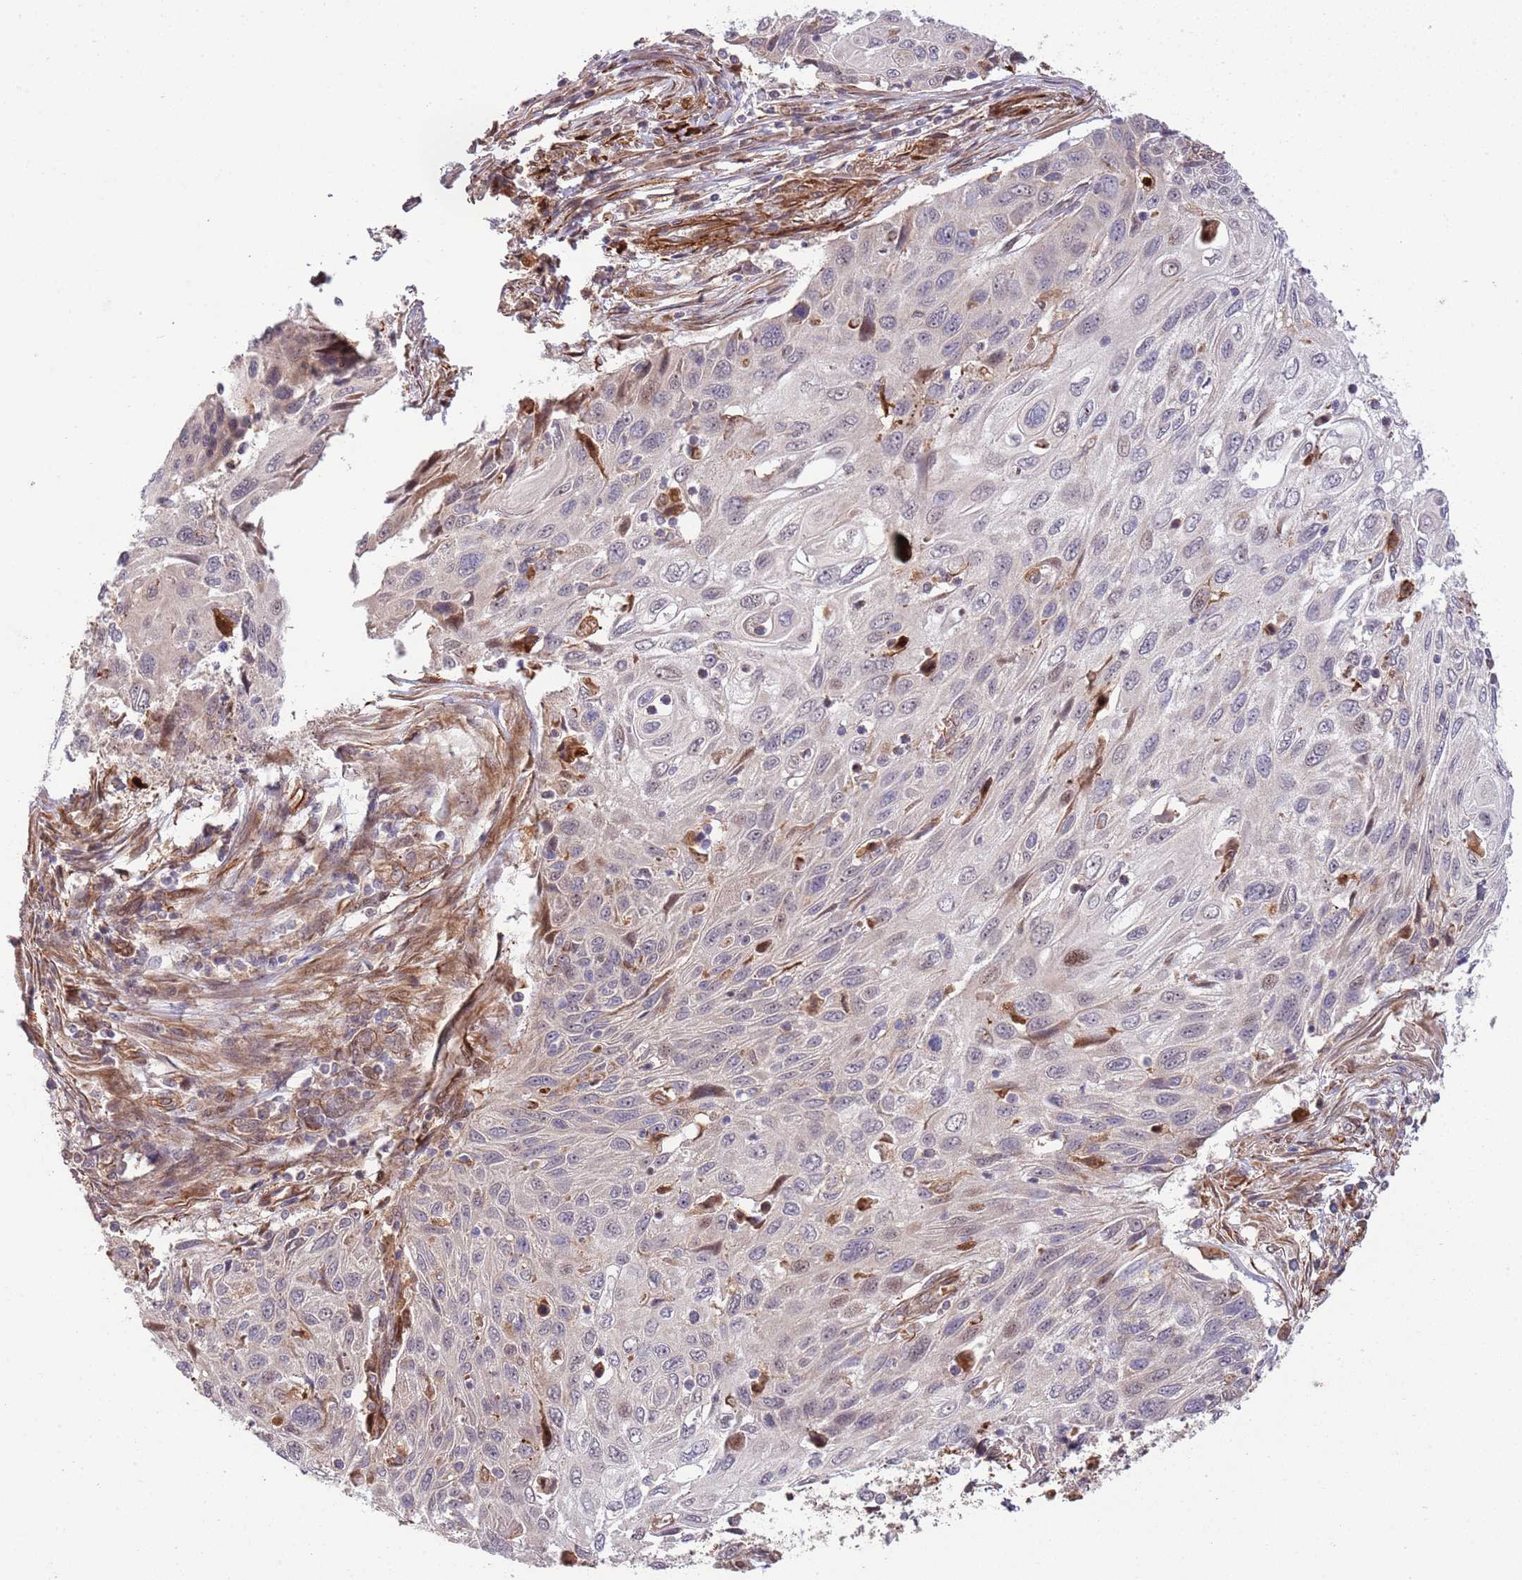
{"staining": {"intensity": "negative", "quantity": "none", "location": "none"}, "tissue": "cervical cancer", "cell_type": "Tumor cells", "image_type": "cancer", "snomed": [{"axis": "morphology", "description": "Squamous cell carcinoma, NOS"}, {"axis": "topography", "description": "Cervix"}], "caption": "Human squamous cell carcinoma (cervical) stained for a protein using immunohistochemistry (IHC) shows no positivity in tumor cells.", "gene": "NEK3", "patient": {"sex": "female", "age": 70}}